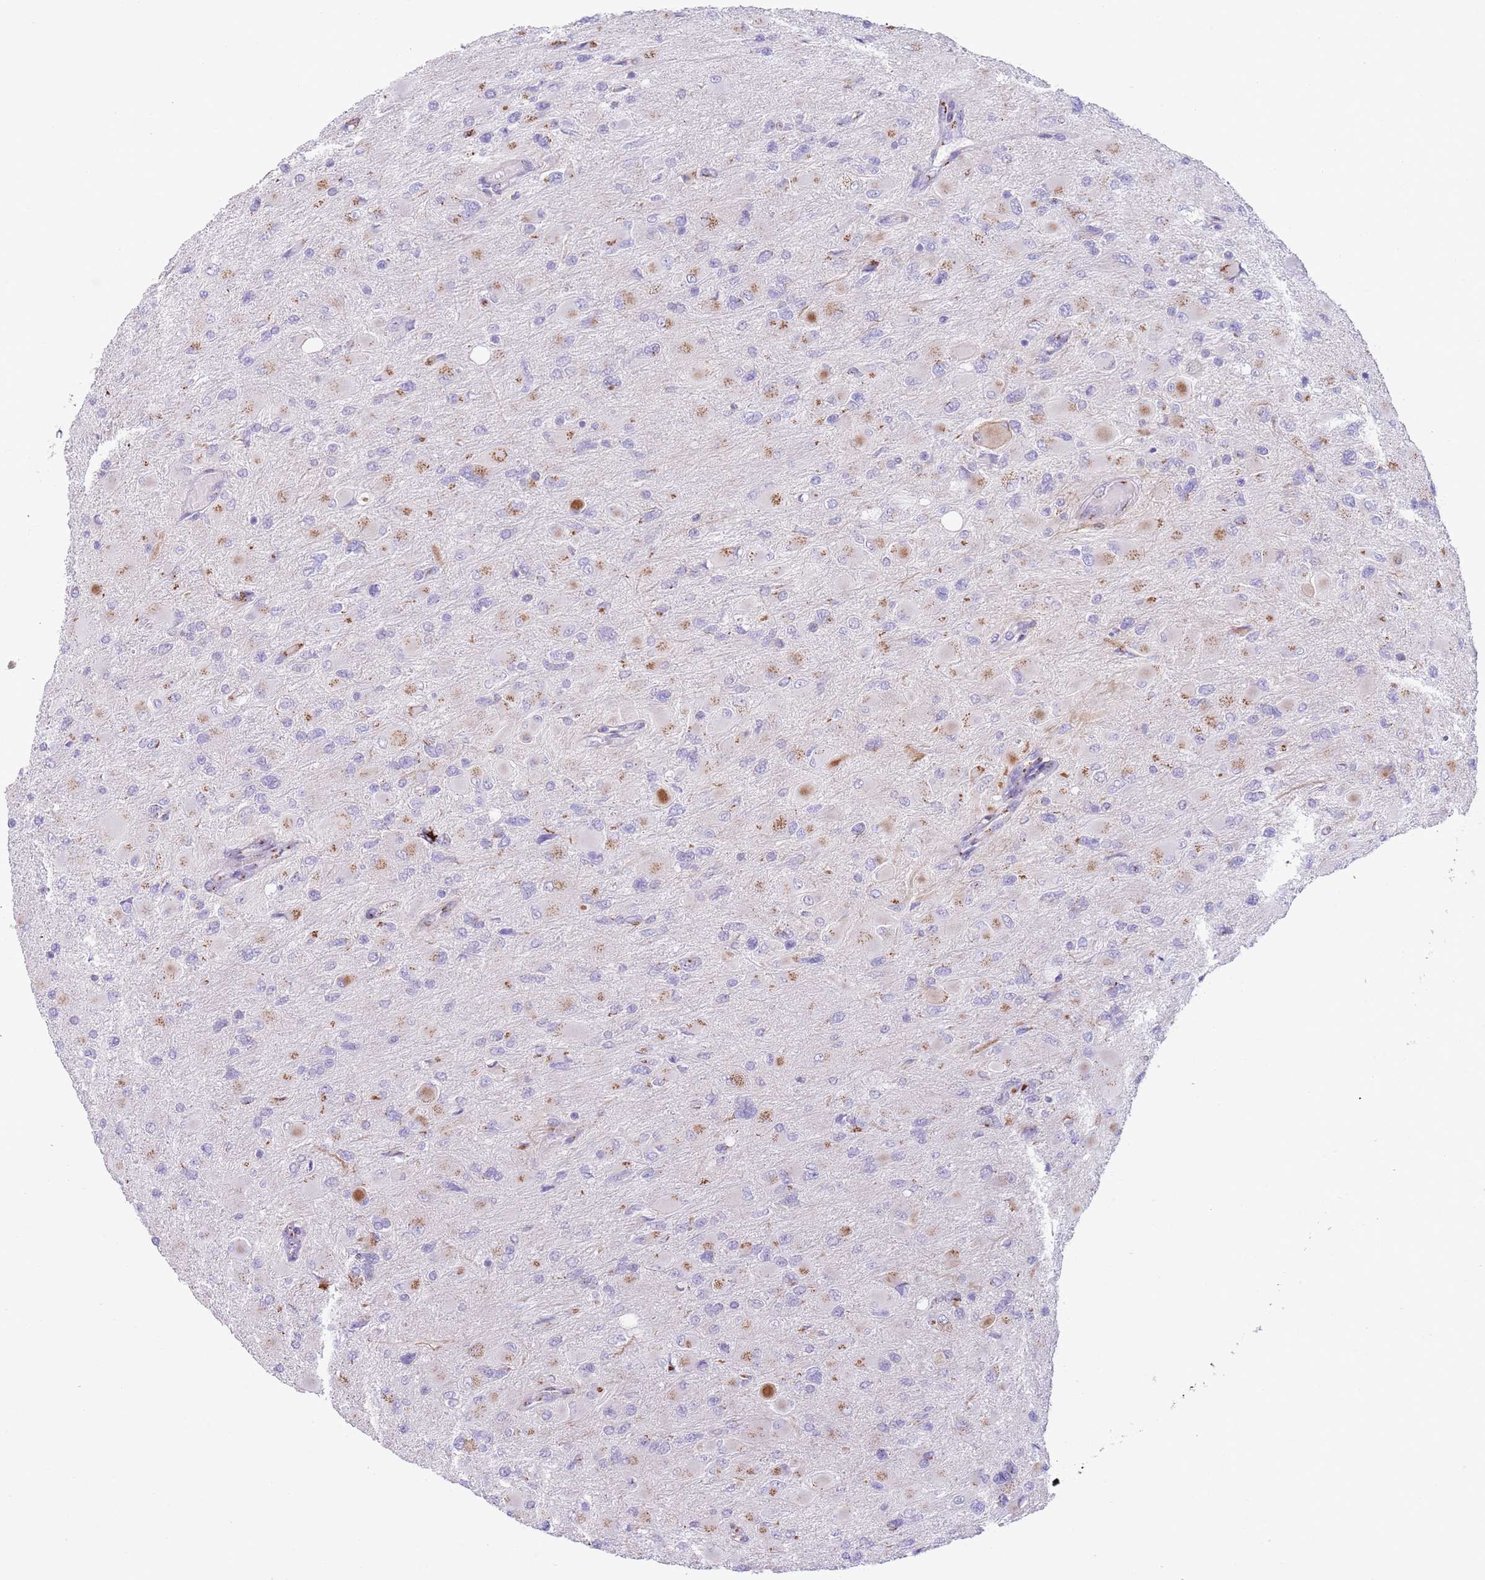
{"staining": {"intensity": "moderate", "quantity": "25%-75%", "location": "cytoplasmic/membranous"}, "tissue": "glioma", "cell_type": "Tumor cells", "image_type": "cancer", "snomed": [{"axis": "morphology", "description": "Glioma, malignant, High grade"}, {"axis": "topography", "description": "Cerebral cortex"}], "caption": "Malignant high-grade glioma stained with a brown dye exhibits moderate cytoplasmic/membranous positive expression in approximately 25%-75% of tumor cells.", "gene": "C20orf96", "patient": {"sex": "female", "age": 36}}